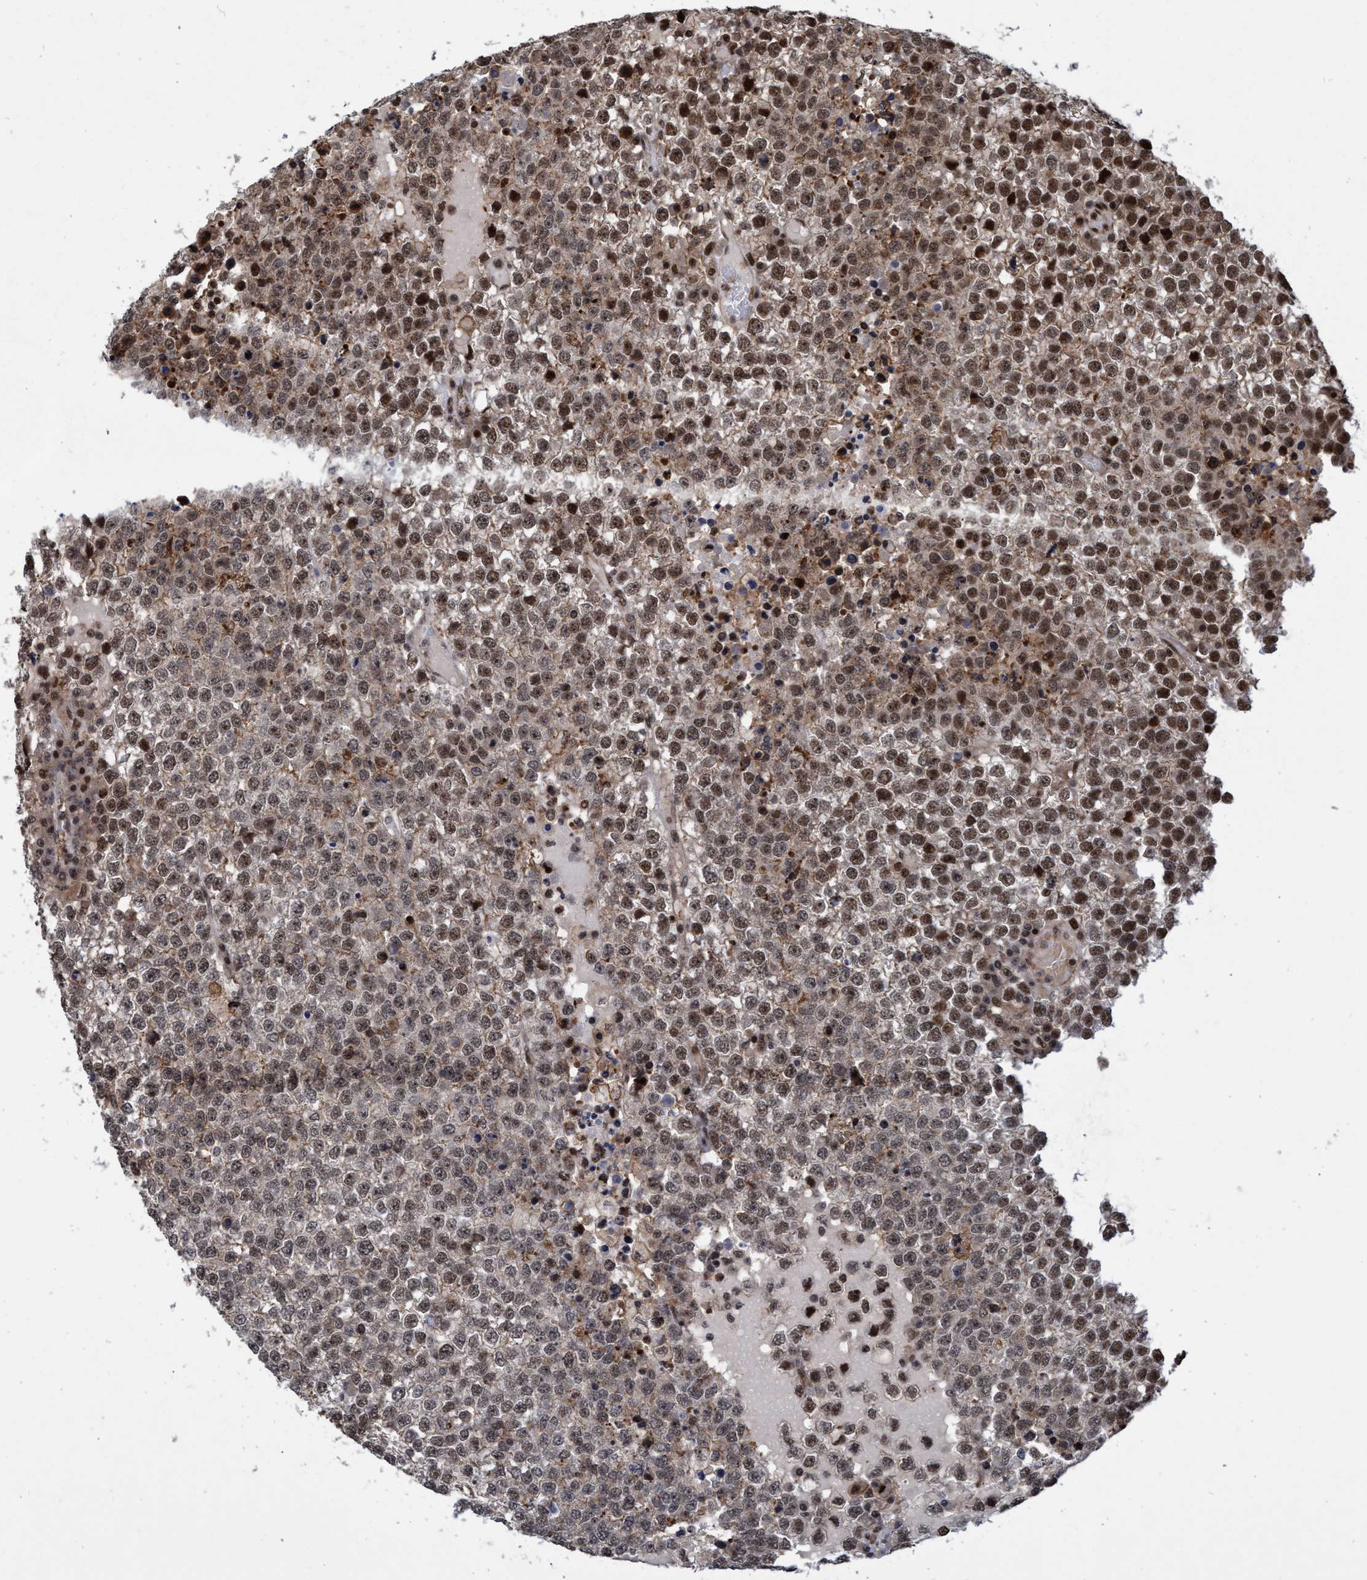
{"staining": {"intensity": "moderate", "quantity": ">75%", "location": "nuclear"}, "tissue": "testis cancer", "cell_type": "Tumor cells", "image_type": "cancer", "snomed": [{"axis": "morphology", "description": "Seminoma, NOS"}, {"axis": "topography", "description": "Testis"}], "caption": "Immunohistochemistry micrograph of neoplastic tissue: human testis cancer stained using immunohistochemistry reveals medium levels of moderate protein expression localized specifically in the nuclear of tumor cells, appearing as a nuclear brown color.", "gene": "GTF2F1", "patient": {"sex": "male", "age": 65}}